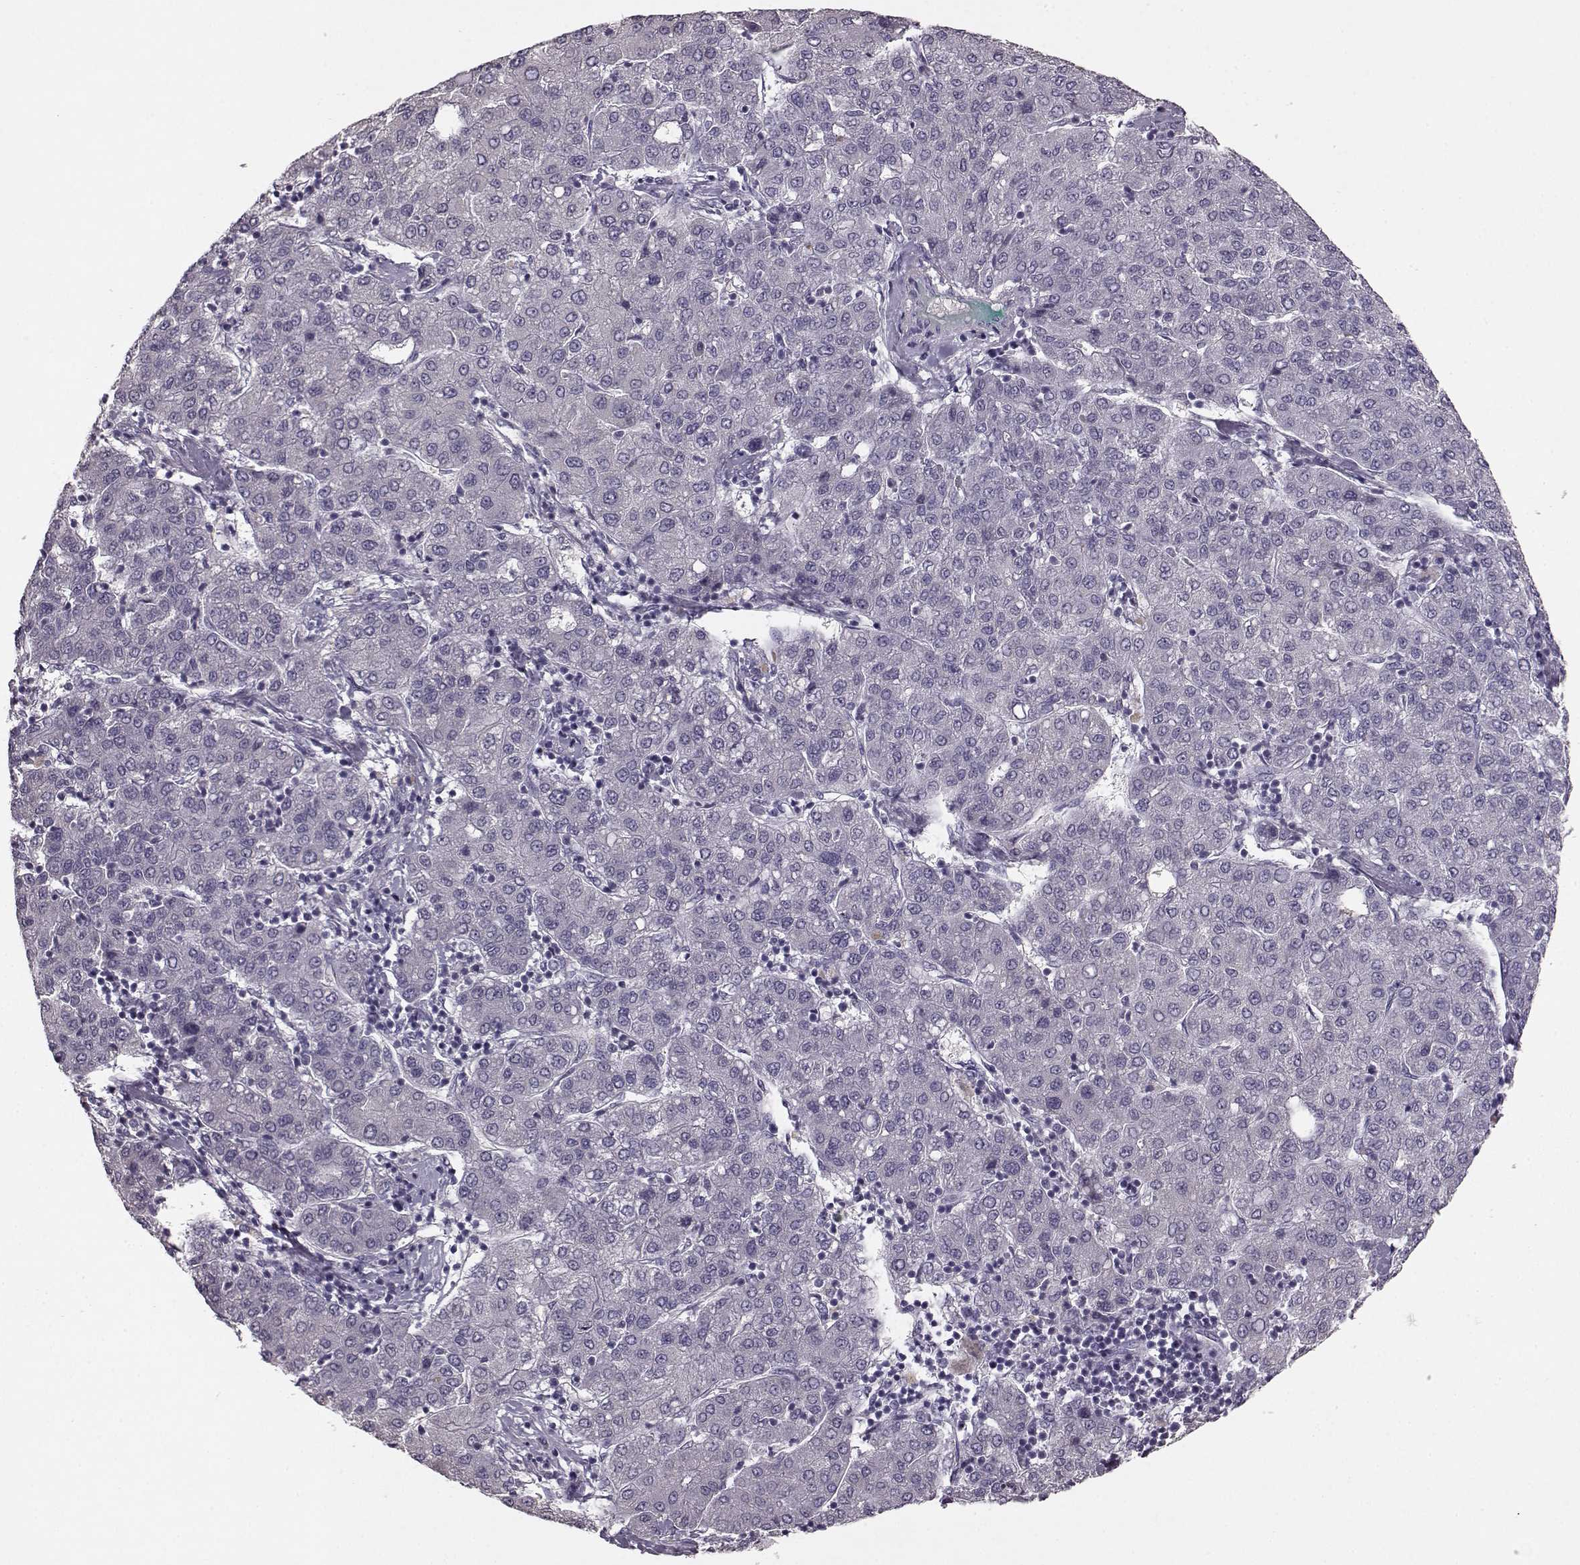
{"staining": {"intensity": "negative", "quantity": "none", "location": "none"}, "tissue": "liver cancer", "cell_type": "Tumor cells", "image_type": "cancer", "snomed": [{"axis": "morphology", "description": "Carcinoma, Hepatocellular, NOS"}, {"axis": "topography", "description": "Liver"}], "caption": "Immunohistochemical staining of human liver cancer (hepatocellular carcinoma) reveals no significant positivity in tumor cells.", "gene": "BFSP2", "patient": {"sex": "male", "age": 65}}